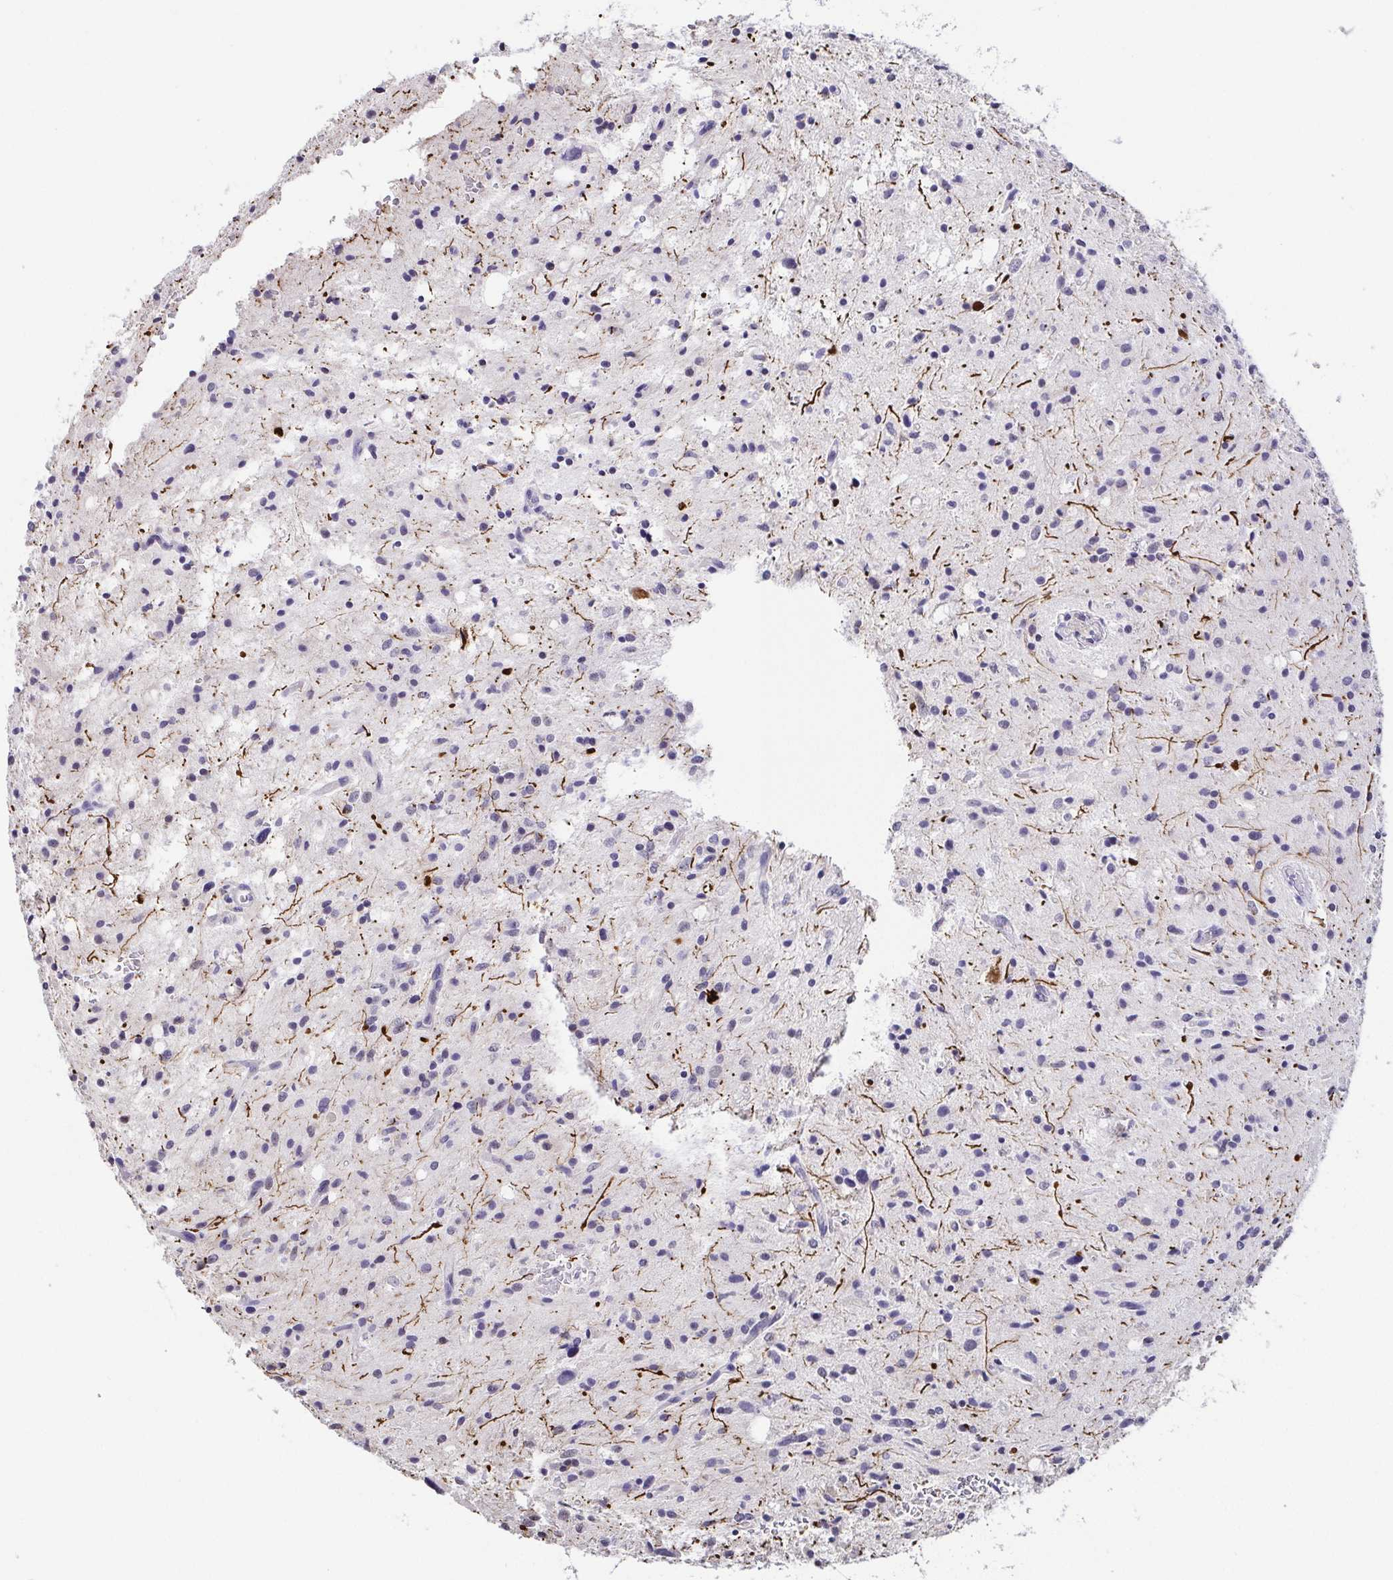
{"staining": {"intensity": "negative", "quantity": "none", "location": "none"}, "tissue": "glioma", "cell_type": "Tumor cells", "image_type": "cancer", "snomed": [{"axis": "morphology", "description": "Glioma, malignant, Low grade"}, {"axis": "topography", "description": "Brain"}], "caption": "Micrograph shows no protein positivity in tumor cells of glioma tissue. (DAB (3,3'-diaminobenzidine) immunohistochemistry with hematoxylin counter stain).", "gene": "NEFH", "patient": {"sex": "female", "age": 58}}